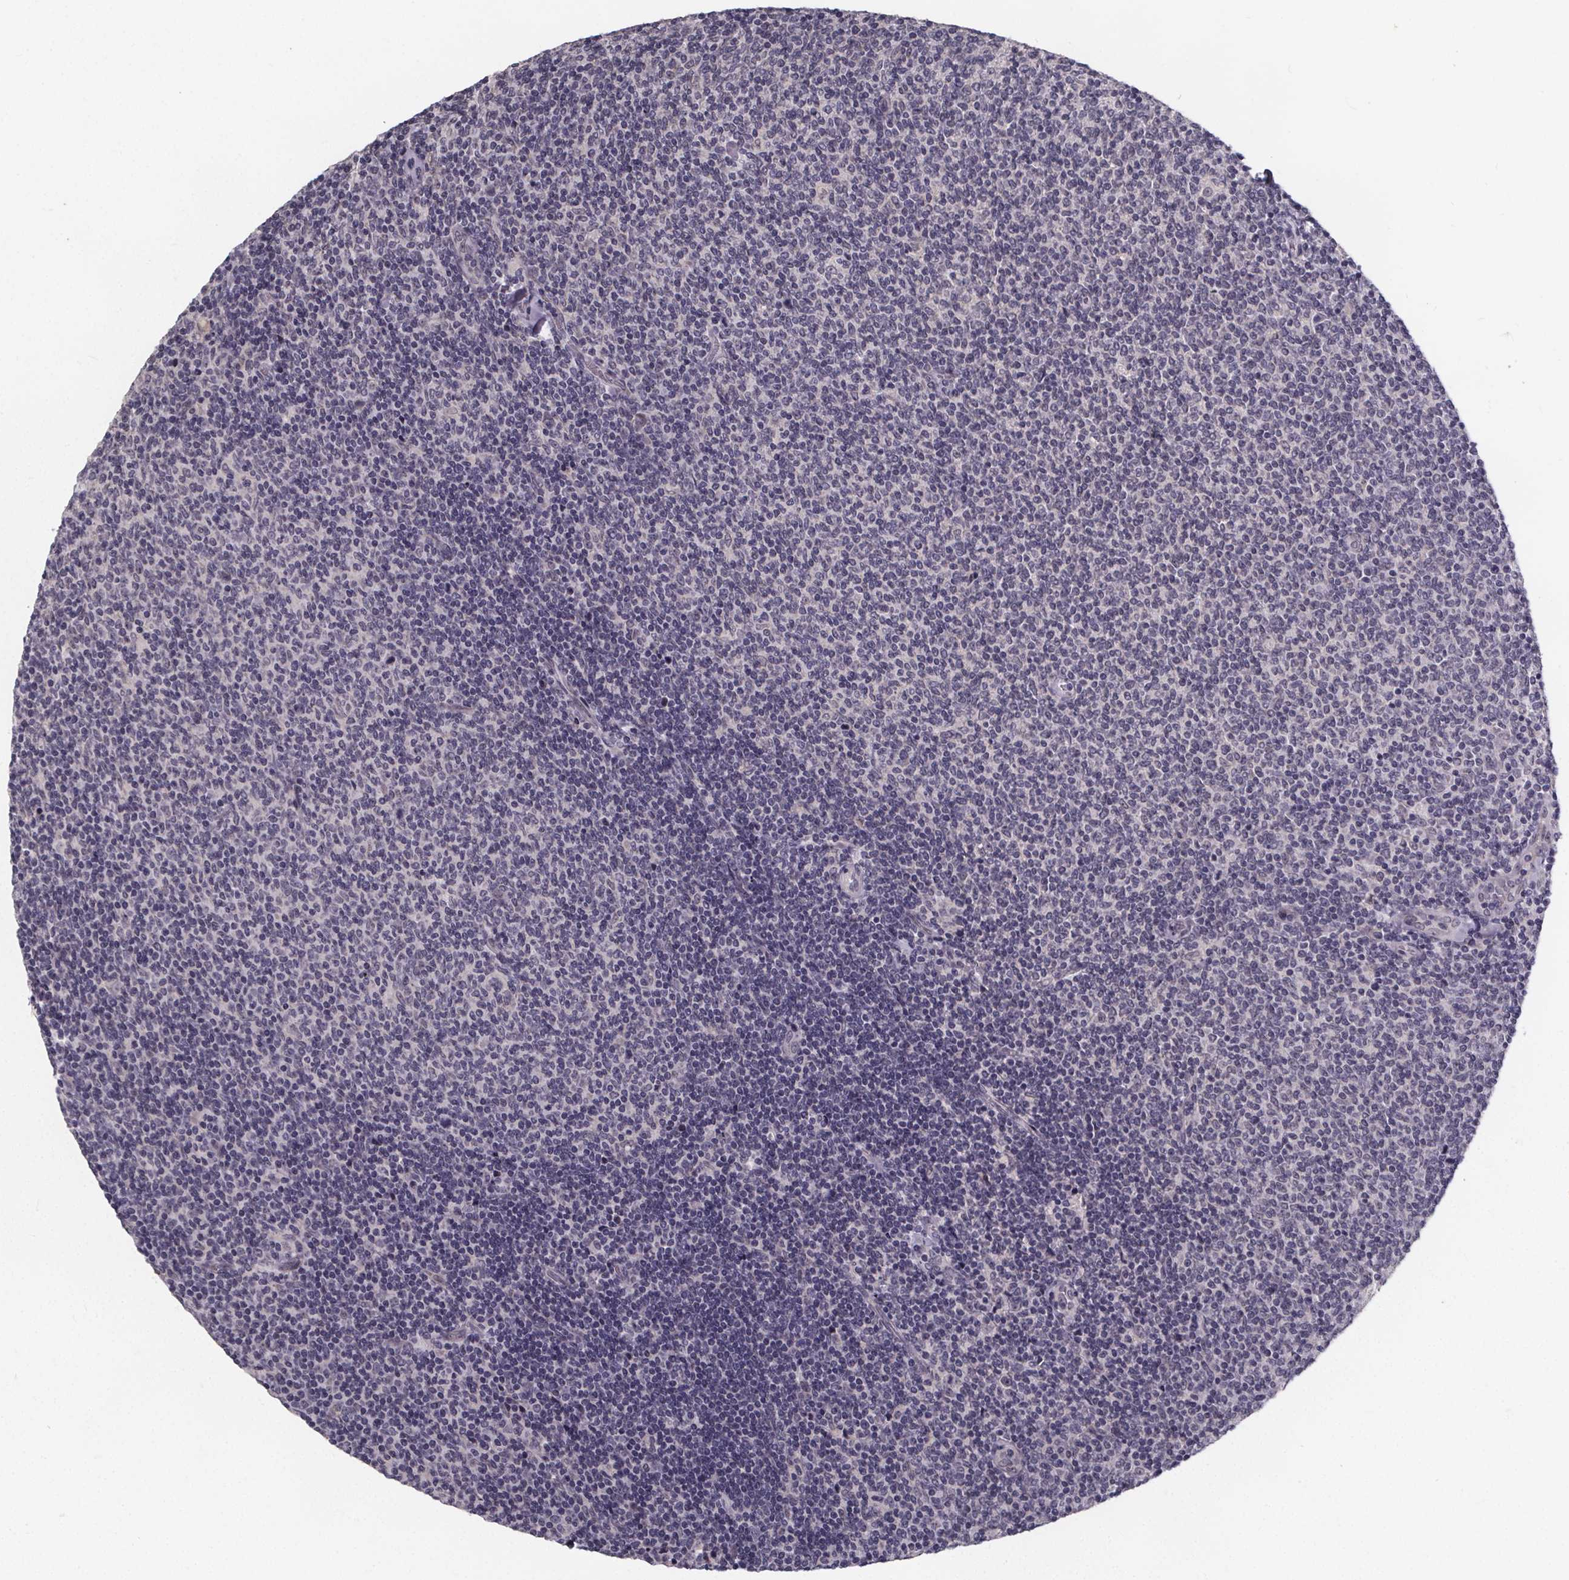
{"staining": {"intensity": "negative", "quantity": "none", "location": "none"}, "tissue": "lymphoma", "cell_type": "Tumor cells", "image_type": "cancer", "snomed": [{"axis": "morphology", "description": "Malignant lymphoma, non-Hodgkin's type, Low grade"}, {"axis": "topography", "description": "Lymph node"}], "caption": "This is a micrograph of immunohistochemistry staining of lymphoma, which shows no staining in tumor cells.", "gene": "FAM181B", "patient": {"sex": "male", "age": 52}}